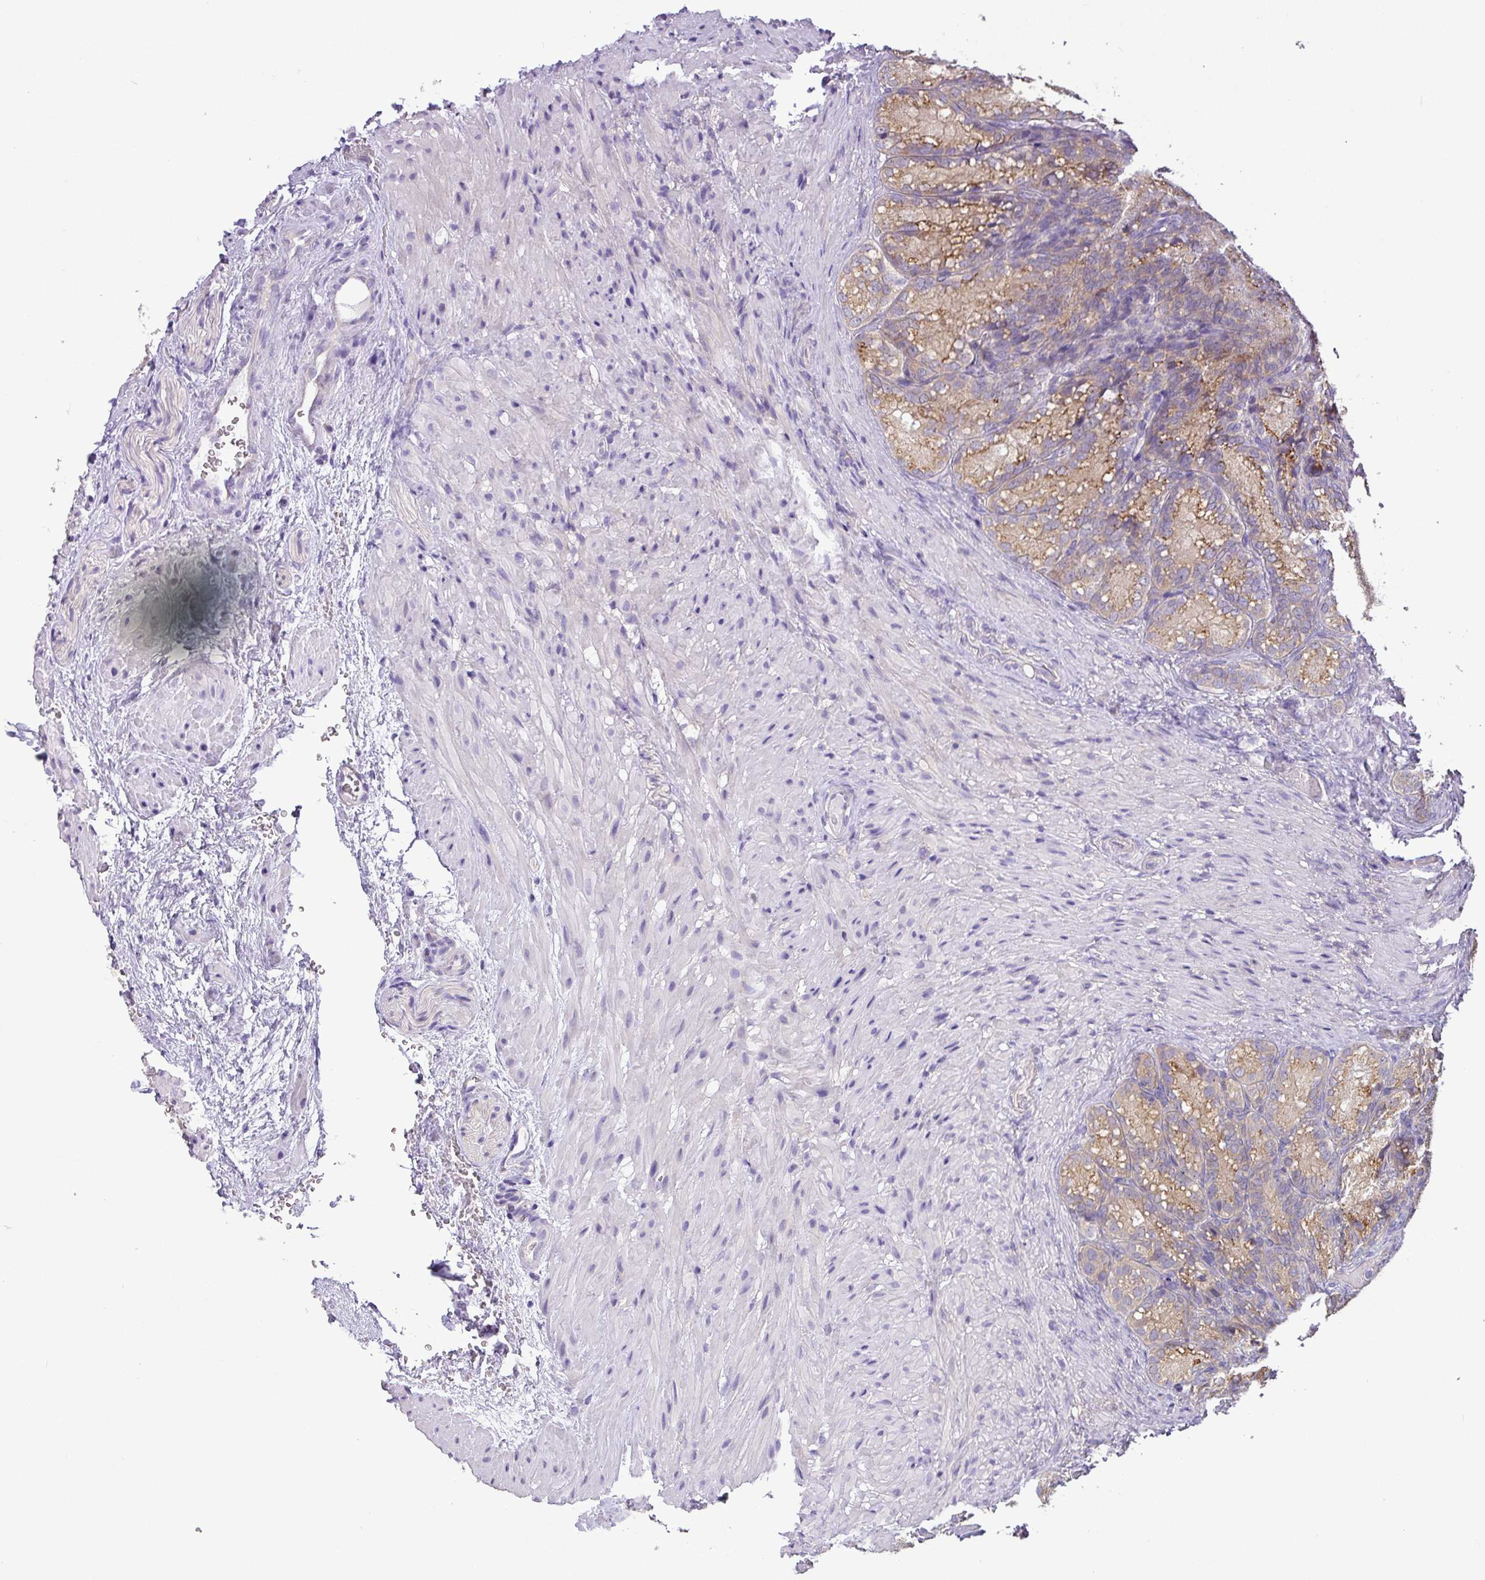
{"staining": {"intensity": "weak", "quantity": "25%-75%", "location": "cytoplasmic/membranous"}, "tissue": "seminal vesicle", "cell_type": "Glandular cells", "image_type": "normal", "snomed": [{"axis": "morphology", "description": "Normal tissue, NOS"}, {"axis": "topography", "description": "Seminal veicle"}], "caption": "Seminal vesicle stained with DAB (3,3'-diaminobenzidine) immunohistochemistry (IHC) exhibits low levels of weak cytoplasmic/membranous expression in about 25%-75% of glandular cells. (brown staining indicates protein expression, while blue staining denotes nuclei).", "gene": "GALNT12", "patient": {"sex": "male", "age": 58}}